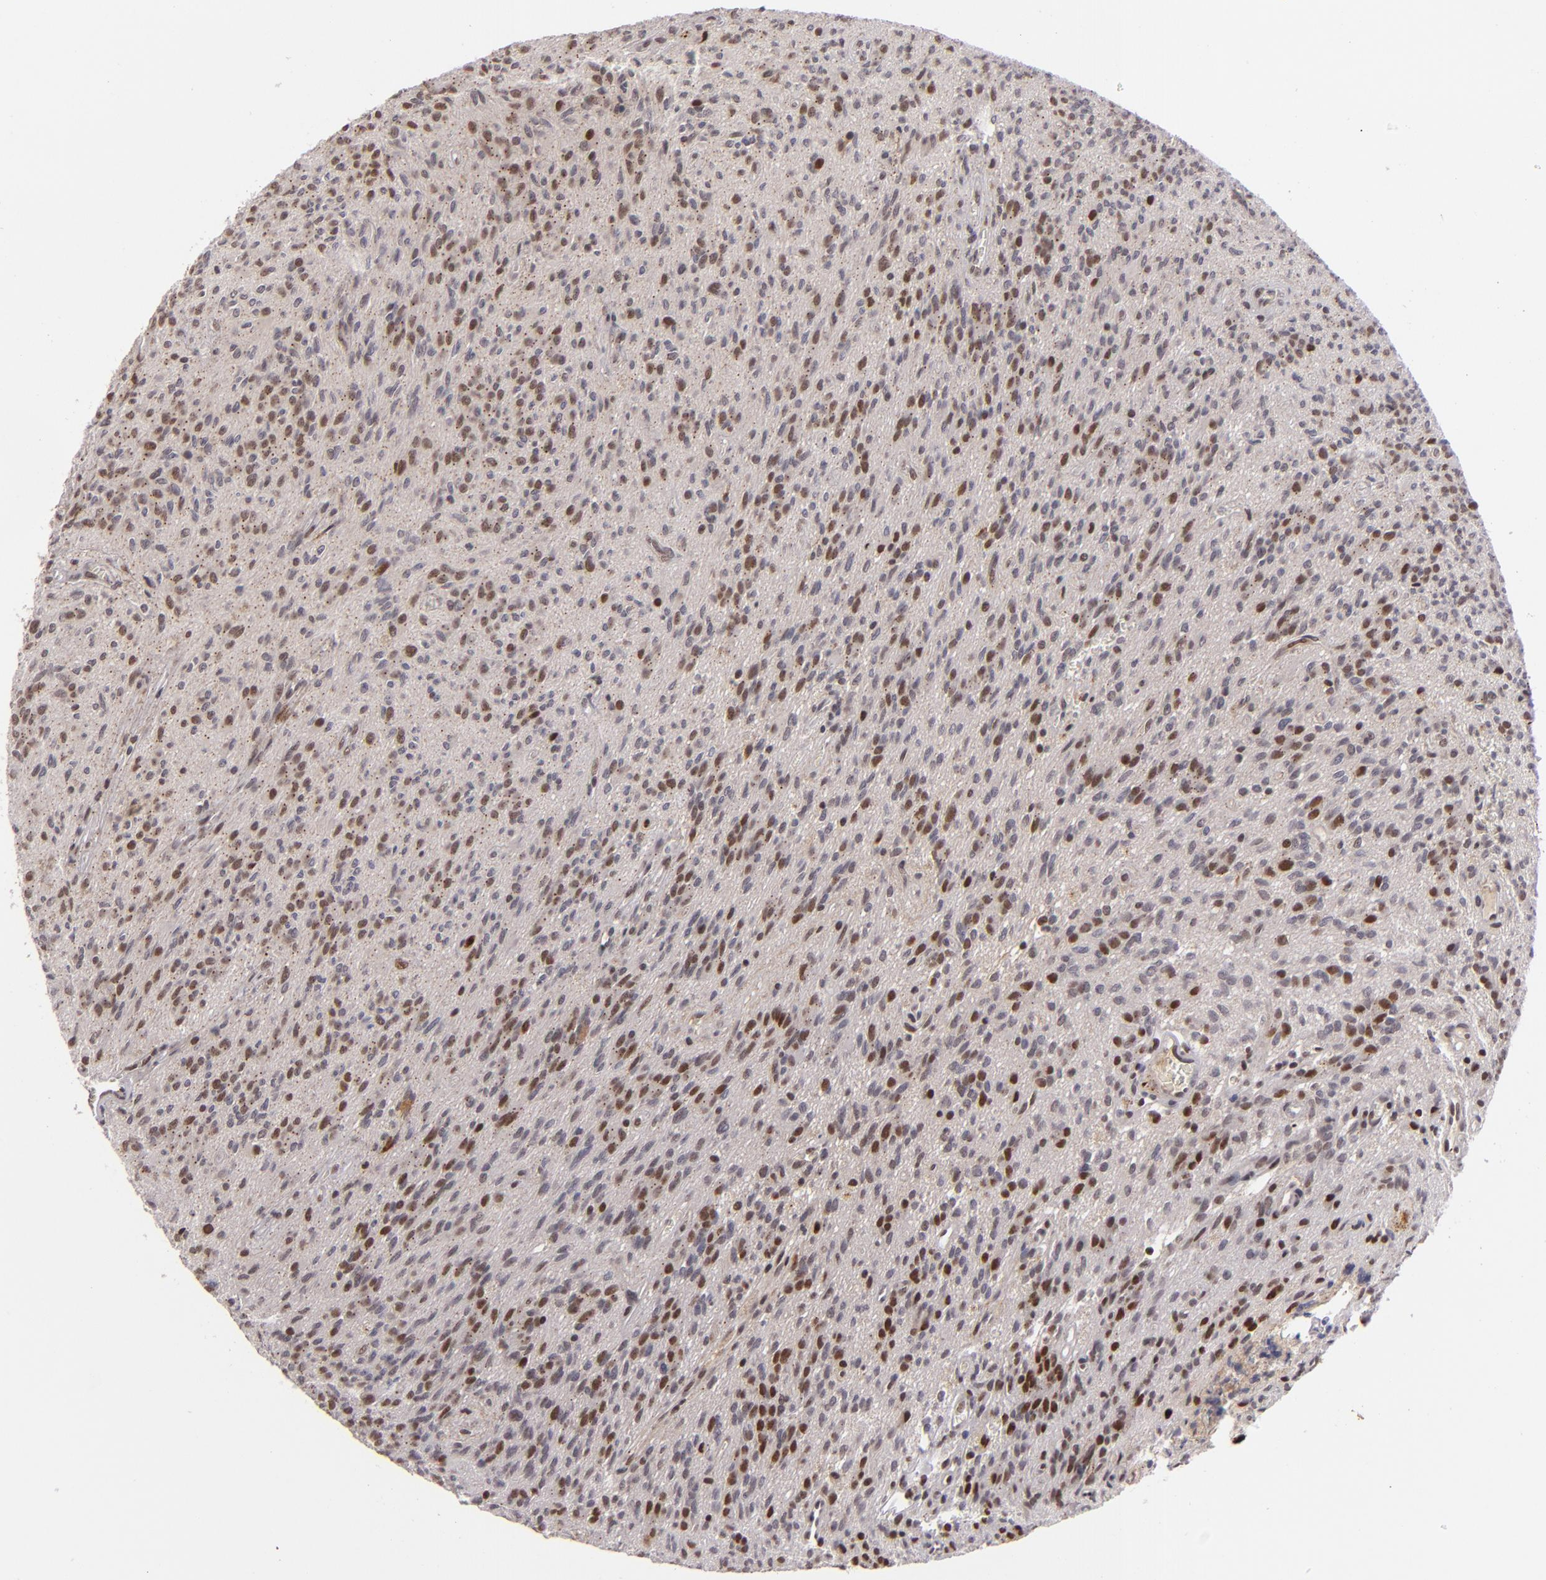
{"staining": {"intensity": "moderate", "quantity": "25%-75%", "location": "nuclear"}, "tissue": "glioma", "cell_type": "Tumor cells", "image_type": "cancer", "snomed": [{"axis": "morphology", "description": "Glioma, malignant, Low grade"}, {"axis": "topography", "description": "Brain"}], "caption": "The photomicrograph displays immunohistochemical staining of malignant glioma (low-grade). There is moderate nuclear expression is seen in about 25%-75% of tumor cells.", "gene": "RXRG", "patient": {"sex": "female", "age": 15}}